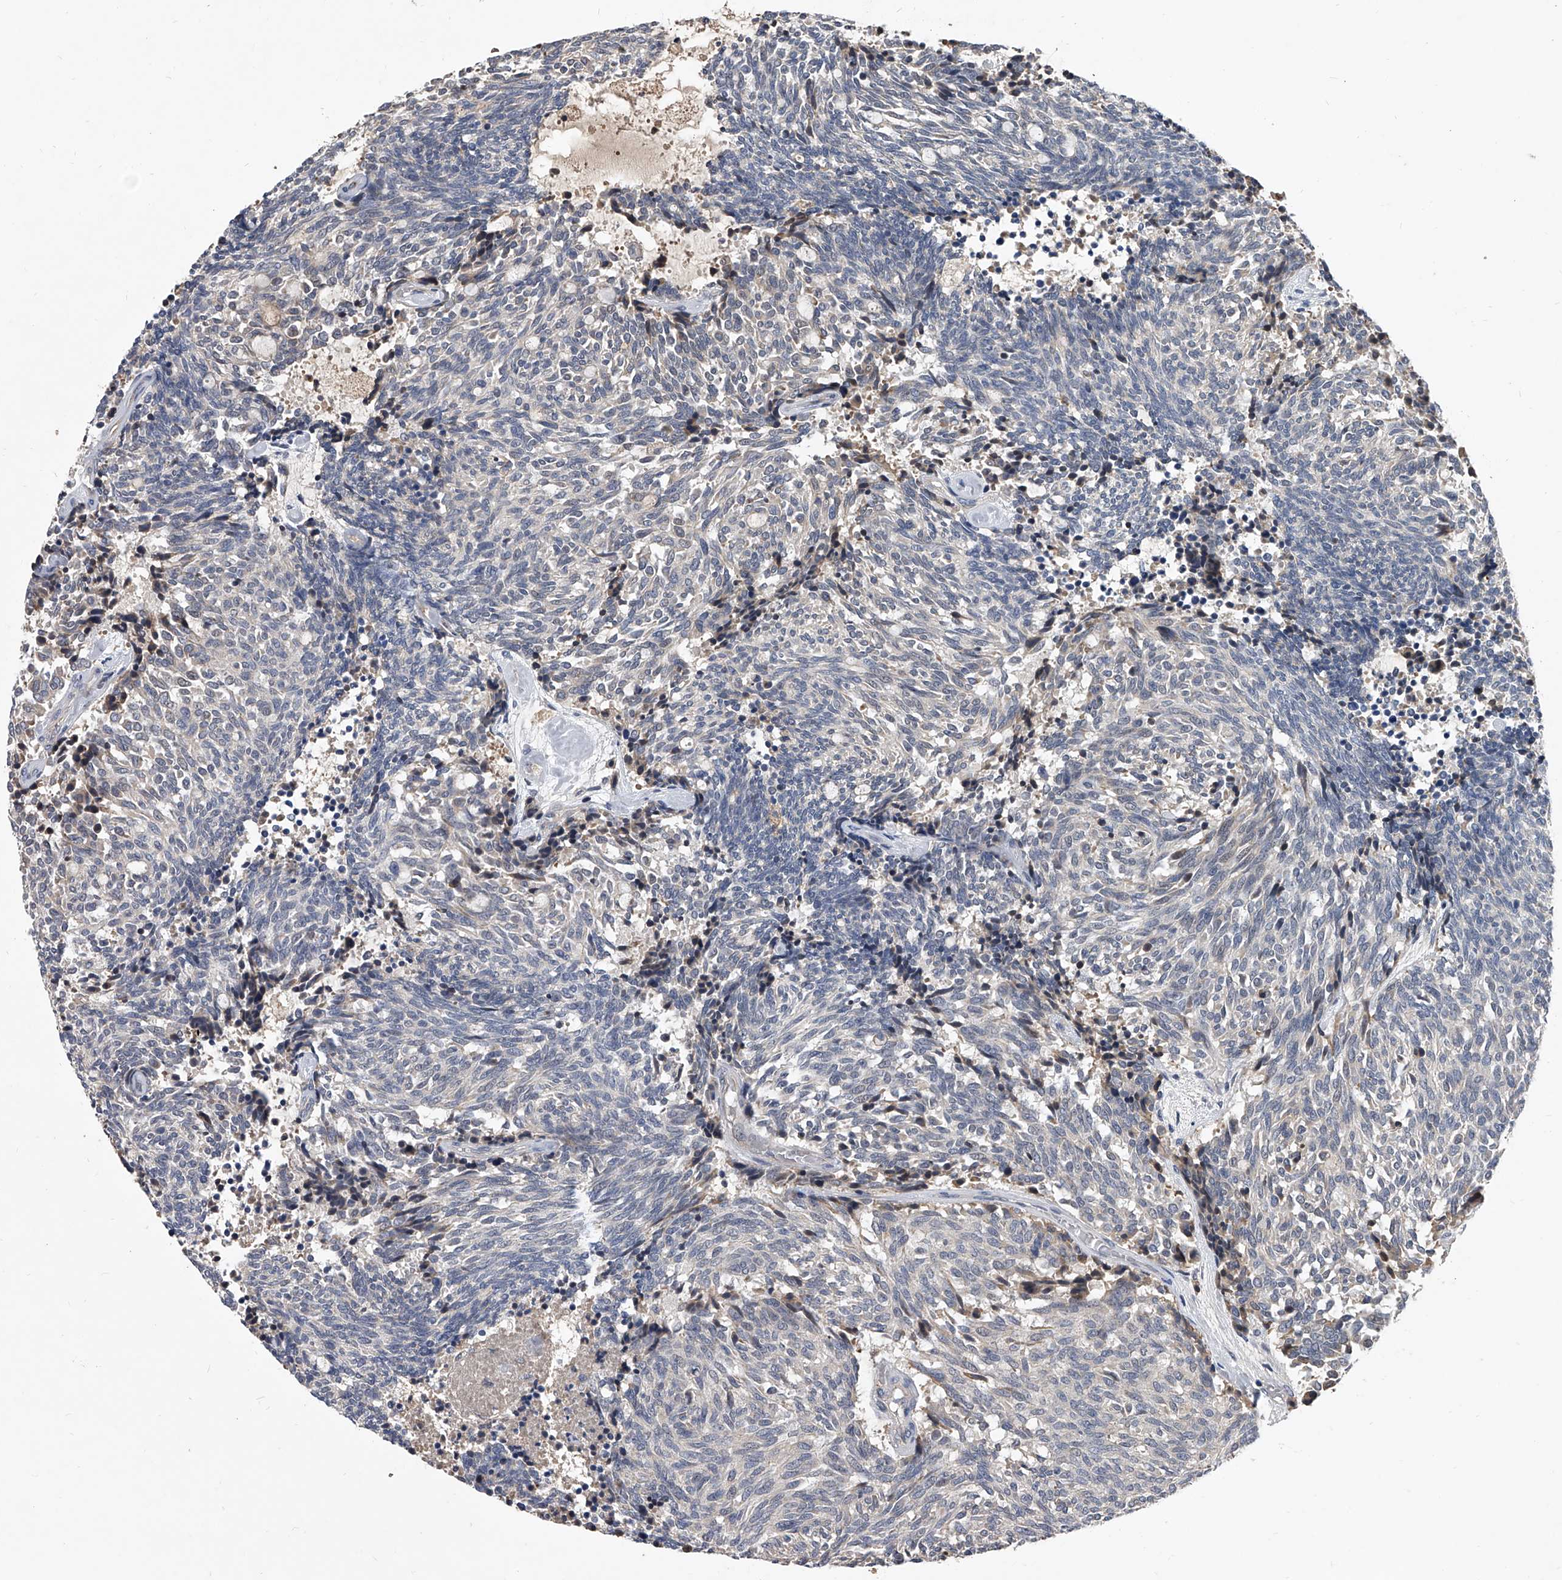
{"staining": {"intensity": "weak", "quantity": "<25%", "location": "cytoplasmic/membranous"}, "tissue": "carcinoid", "cell_type": "Tumor cells", "image_type": "cancer", "snomed": [{"axis": "morphology", "description": "Carcinoid, malignant, NOS"}, {"axis": "topography", "description": "Pancreas"}], "caption": "Tumor cells show no significant protein staining in carcinoid.", "gene": "ZNF25", "patient": {"sex": "female", "age": 54}}